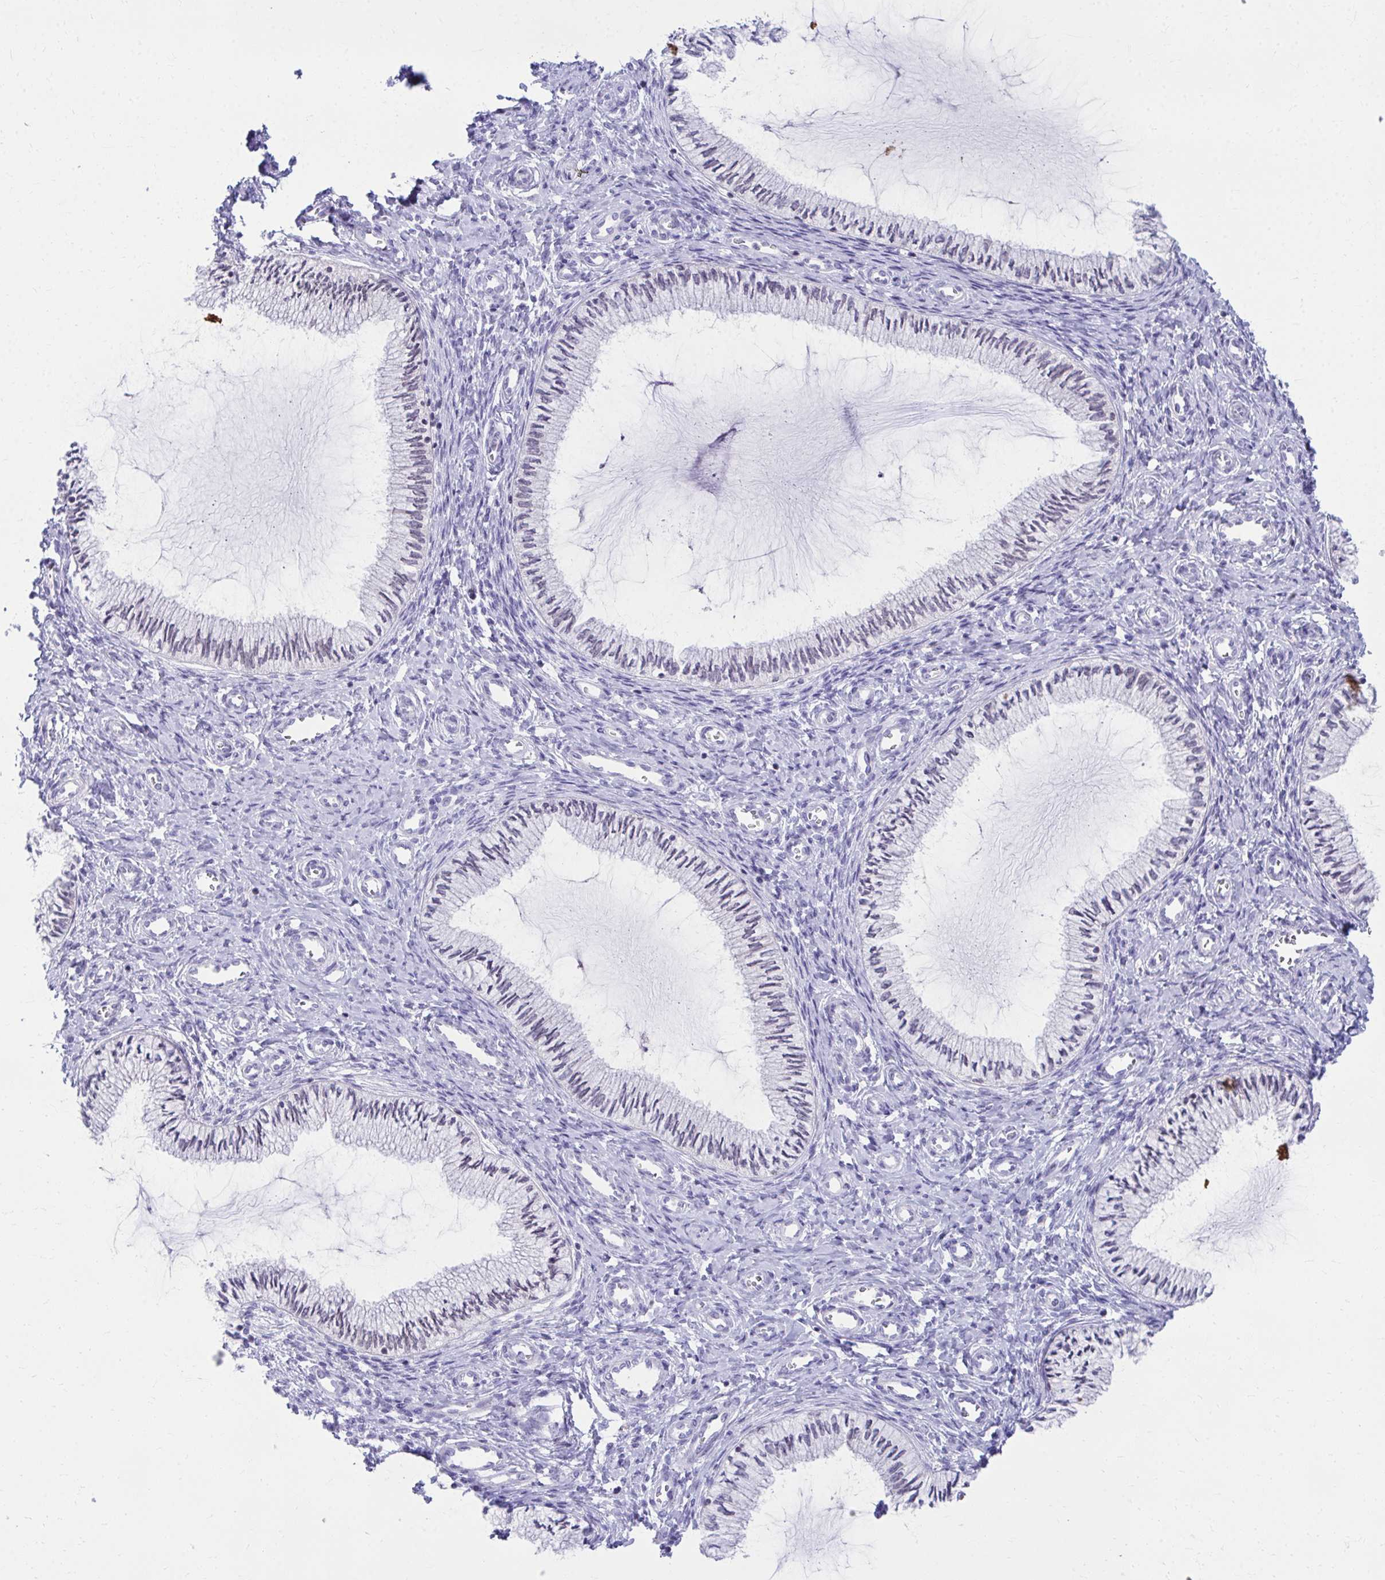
{"staining": {"intensity": "weak", "quantity": "<25%", "location": "nuclear"}, "tissue": "cervix", "cell_type": "Glandular cells", "image_type": "normal", "snomed": [{"axis": "morphology", "description": "Normal tissue, NOS"}, {"axis": "topography", "description": "Cervix"}], "caption": "DAB (3,3'-diaminobenzidine) immunohistochemical staining of unremarkable cervix shows no significant expression in glandular cells.", "gene": "OR7A5", "patient": {"sex": "female", "age": 24}}